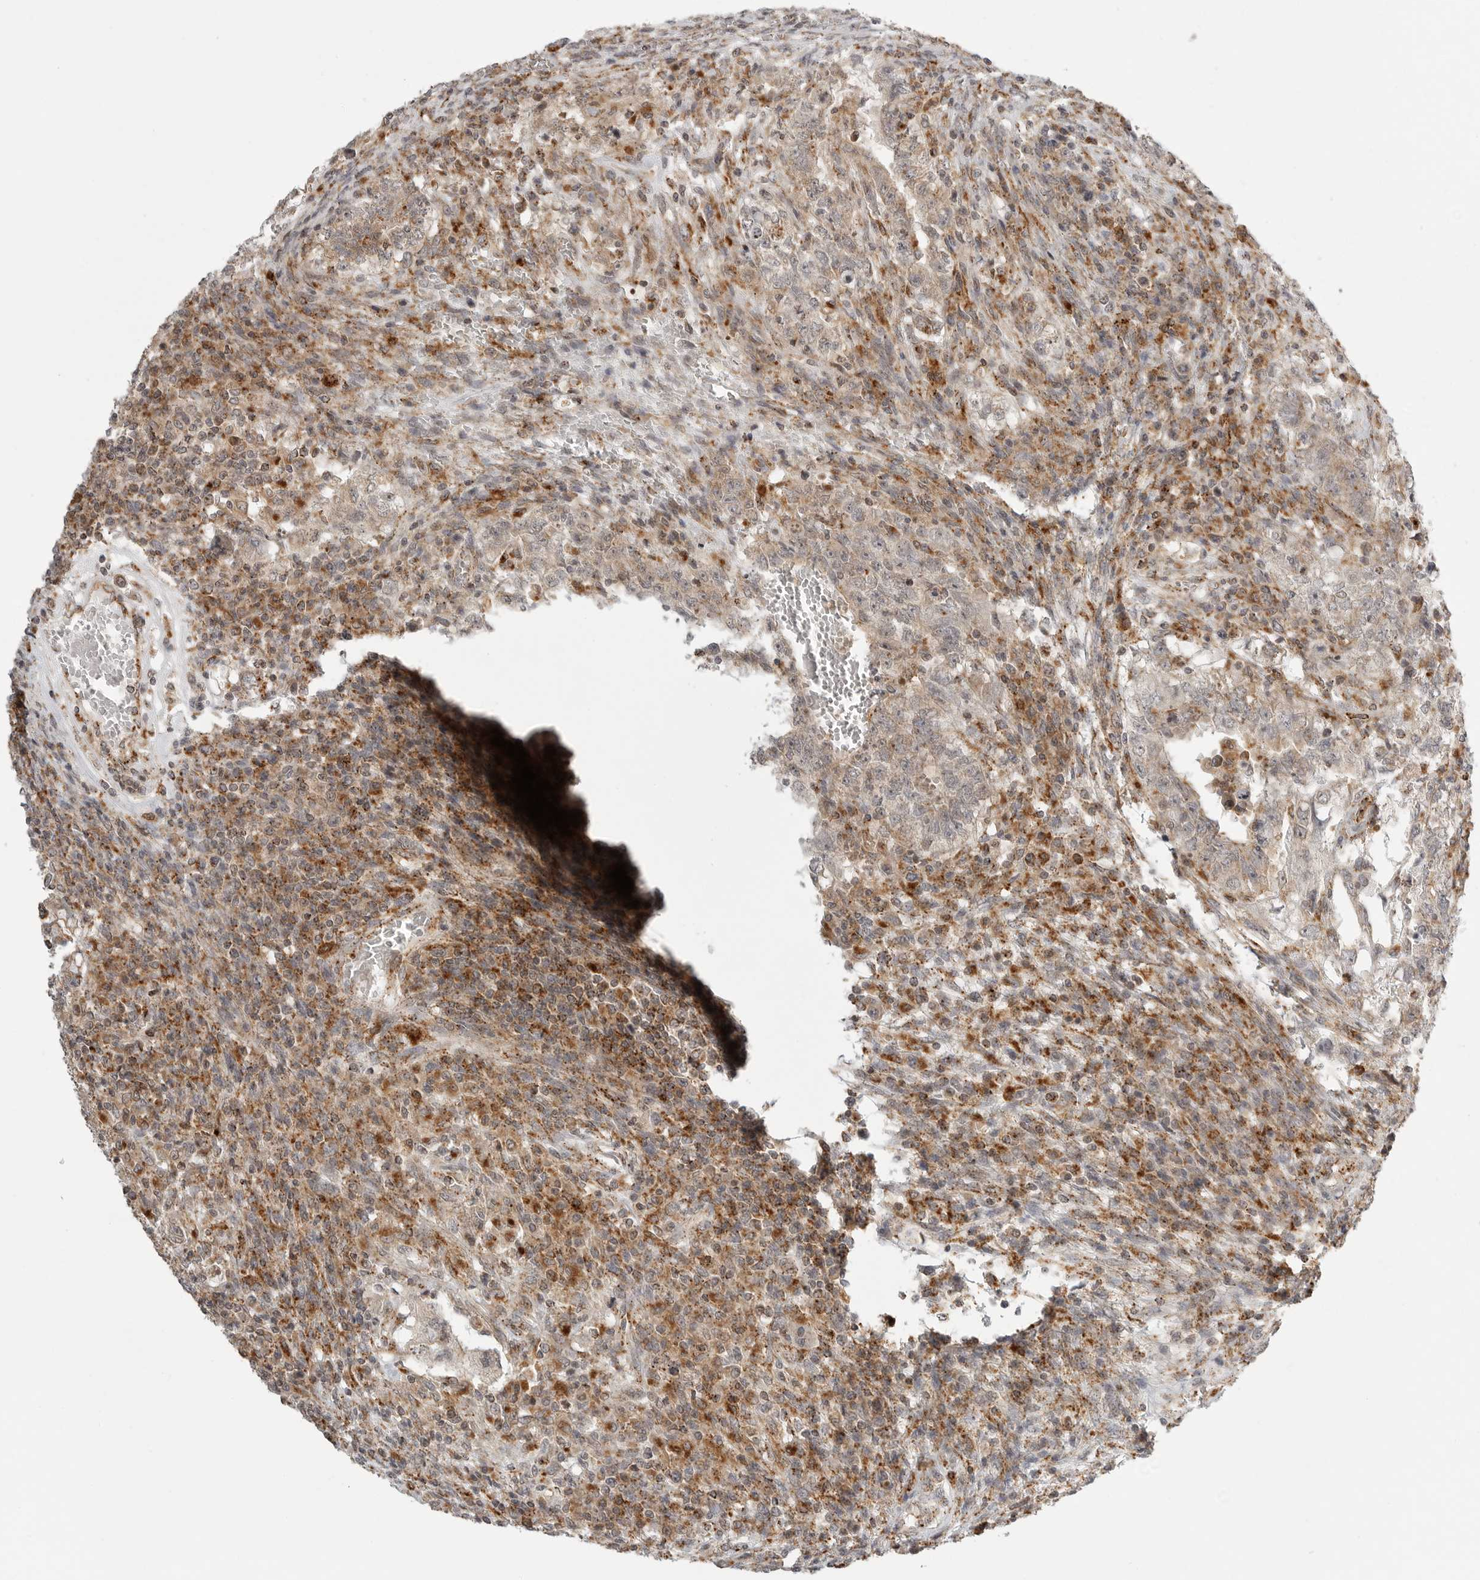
{"staining": {"intensity": "weak", "quantity": ">75%", "location": "cytoplasmic/membranous"}, "tissue": "testis cancer", "cell_type": "Tumor cells", "image_type": "cancer", "snomed": [{"axis": "morphology", "description": "Carcinoma, Embryonal, NOS"}, {"axis": "topography", "description": "Testis"}], "caption": "Testis embryonal carcinoma stained with a protein marker displays weak staining in tumor cells.", "gene": "IDUA", "patient": {"sex": "male", "age": 26}}